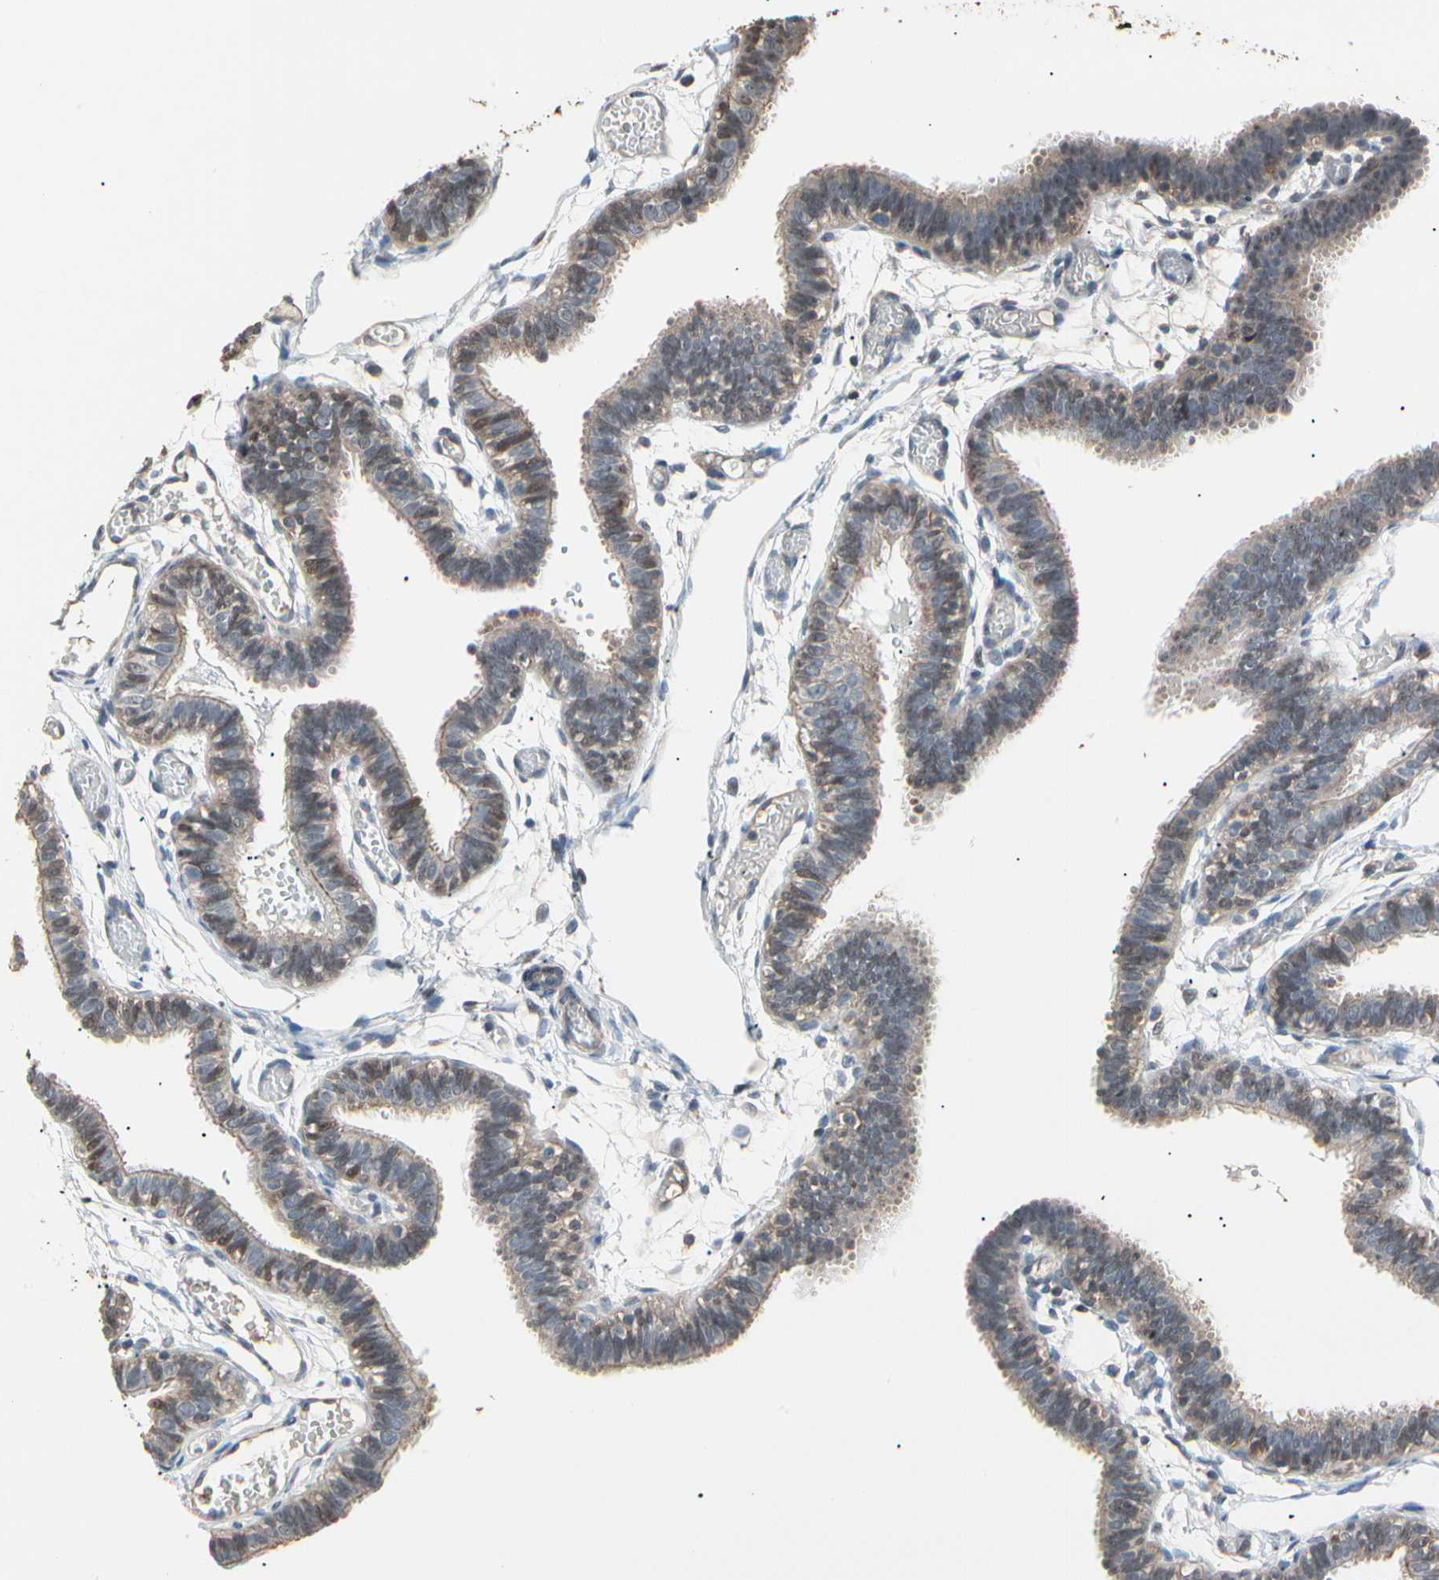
{"staining": {"intensity": "weak", "quantity": ">75%", "location": "cytoplasmic/membranous,nuclear"}, "tissue": "fallopian tube", "cell_type": "Glandular cells", "image_type": "normal", "snomed": [{"axis": "morphology", "description": "Normal tissue, NOS"}, {"axis": "topography", "description": "Fallopian tube"}], "caption": "High-magnification brightfield microscopy of benign fallopian tube stained with DAB (3,3'-diaminobenzidine) (brown) and counterstained with hematoxylin (blue). glandular cells exhibit weak cytoplasmic/membranous,nuclear expression is seen in approximately>75% of cells.", "gene": "MAPK13", "patient": {"sex": "female", "age": 29}}